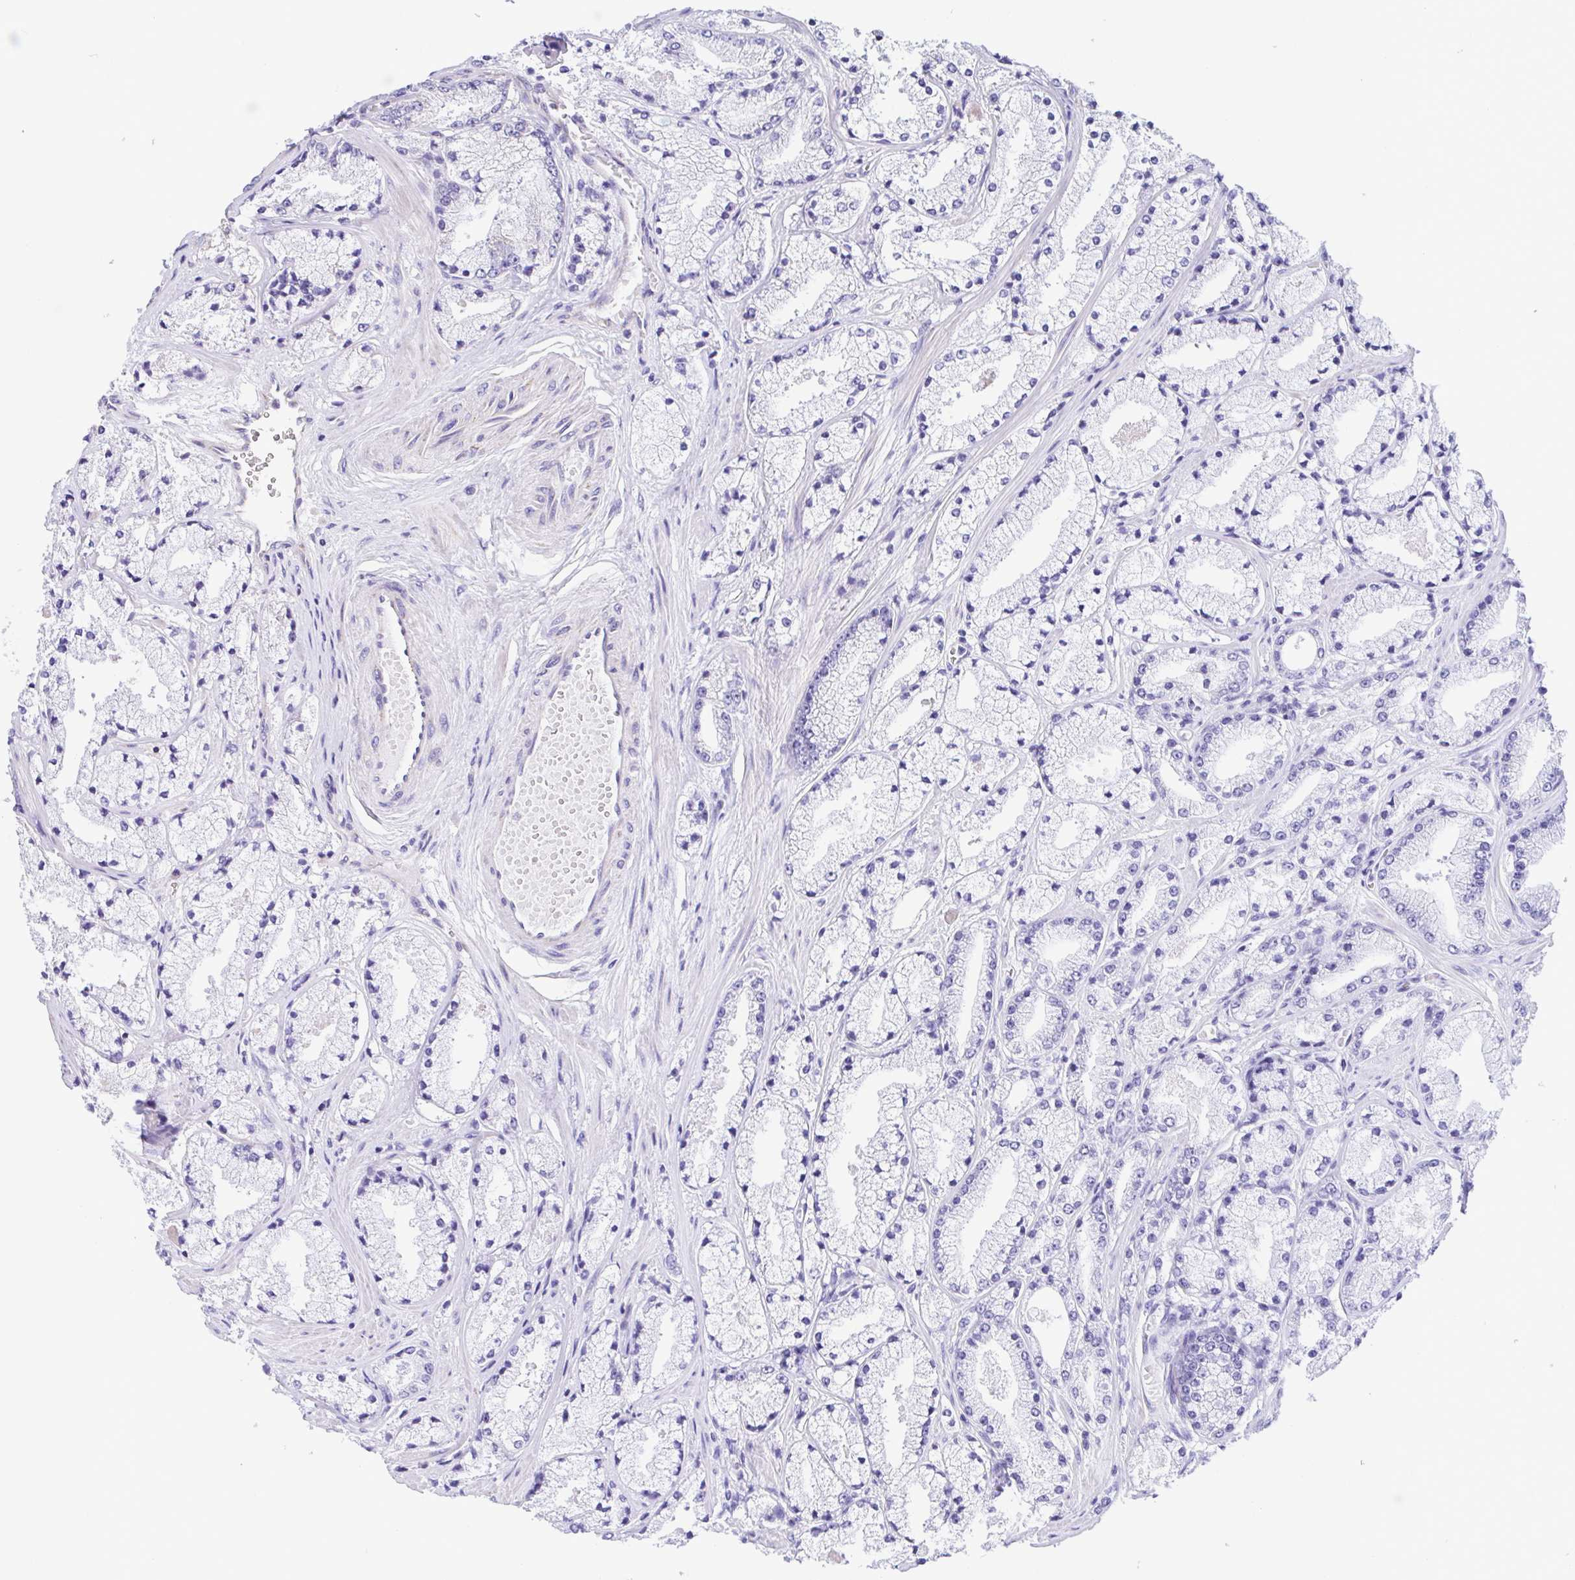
{"staining": {"intensity": "negative", "quantity": "none", "location": "none"}, "tissue": "prostate cancer", "cell_type": "Tumor cells", "image_type": "cancer", "snomed": [{"axis": "morphology", "description": "Adenocarcinoma, High grade"}, {"axis": "topography", "description": "Prostate"}], "caption": "A photomicrograph of adenocarcinoma (high-grade) (prostate) stained for a protein demonstrates no brown staining in tumor cells.", "gene": "GINM1", "patient": {"sex": "male", "age": 63}}